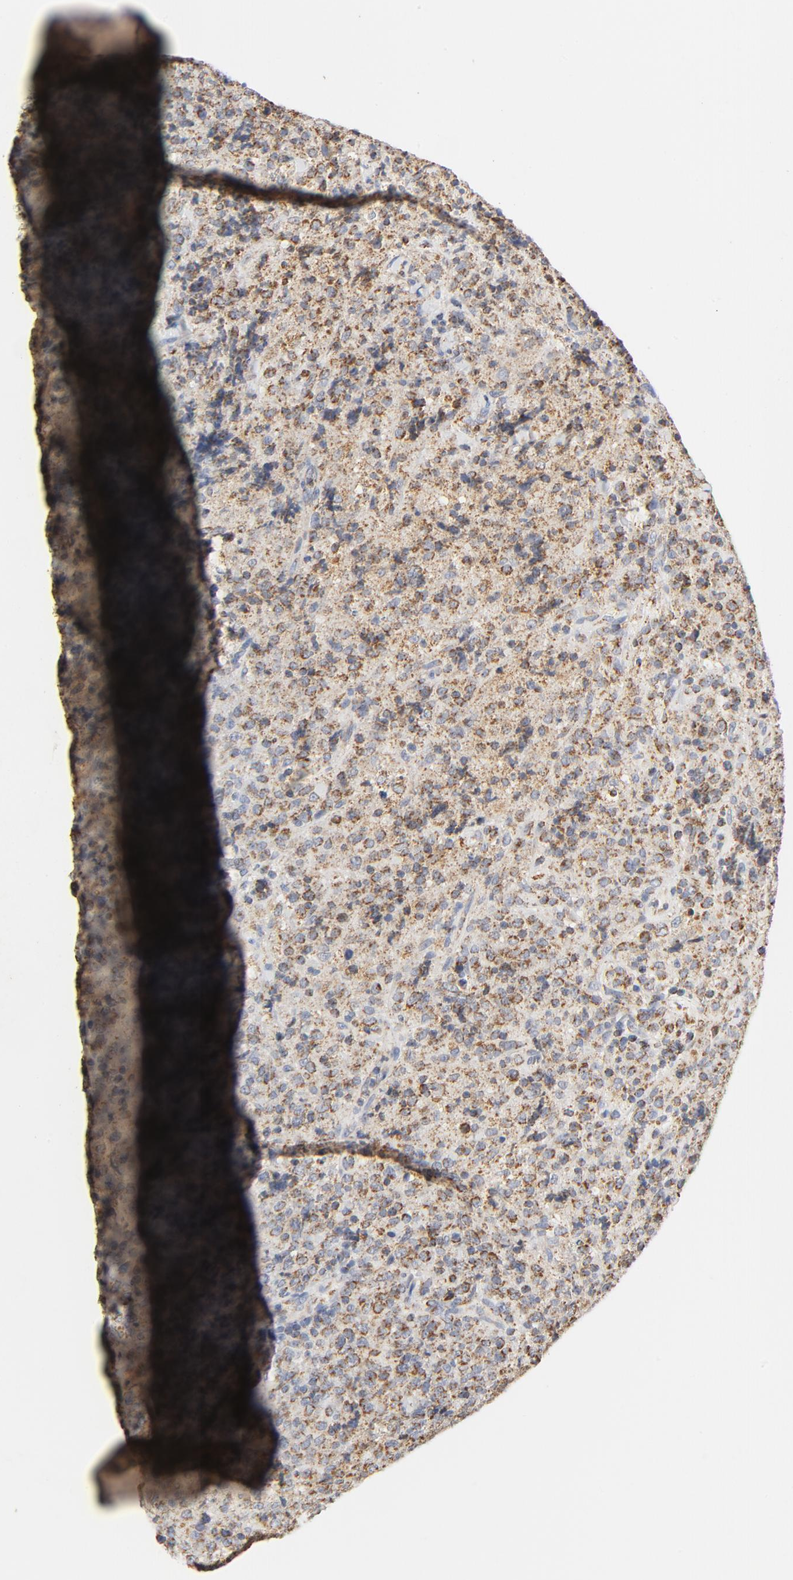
{"staining": {"intensity": "moderate", "quantity": ">75%", "location": "cytoplasmic/membranous"}, "tissue": "lymphoma", "cell_type": "Tumor cells", "image_type": "cancer", "snomed": [{"axis": "morphology", "description": "Malignant lymphoma, non-Hodgkin's type, High grade"}, {"axis": "topography", "description": "Tonsil"}], "caption": "Immunohistochemical staining of malignant lymphoma, non-Hodgkin's type (high-grade) shows medium levels of moderate cytoplasmic/membranous staining in approximately >75% of tumor cells.", "gene": "COX4I1", "patient": {"sex": "female", "age": 36}}